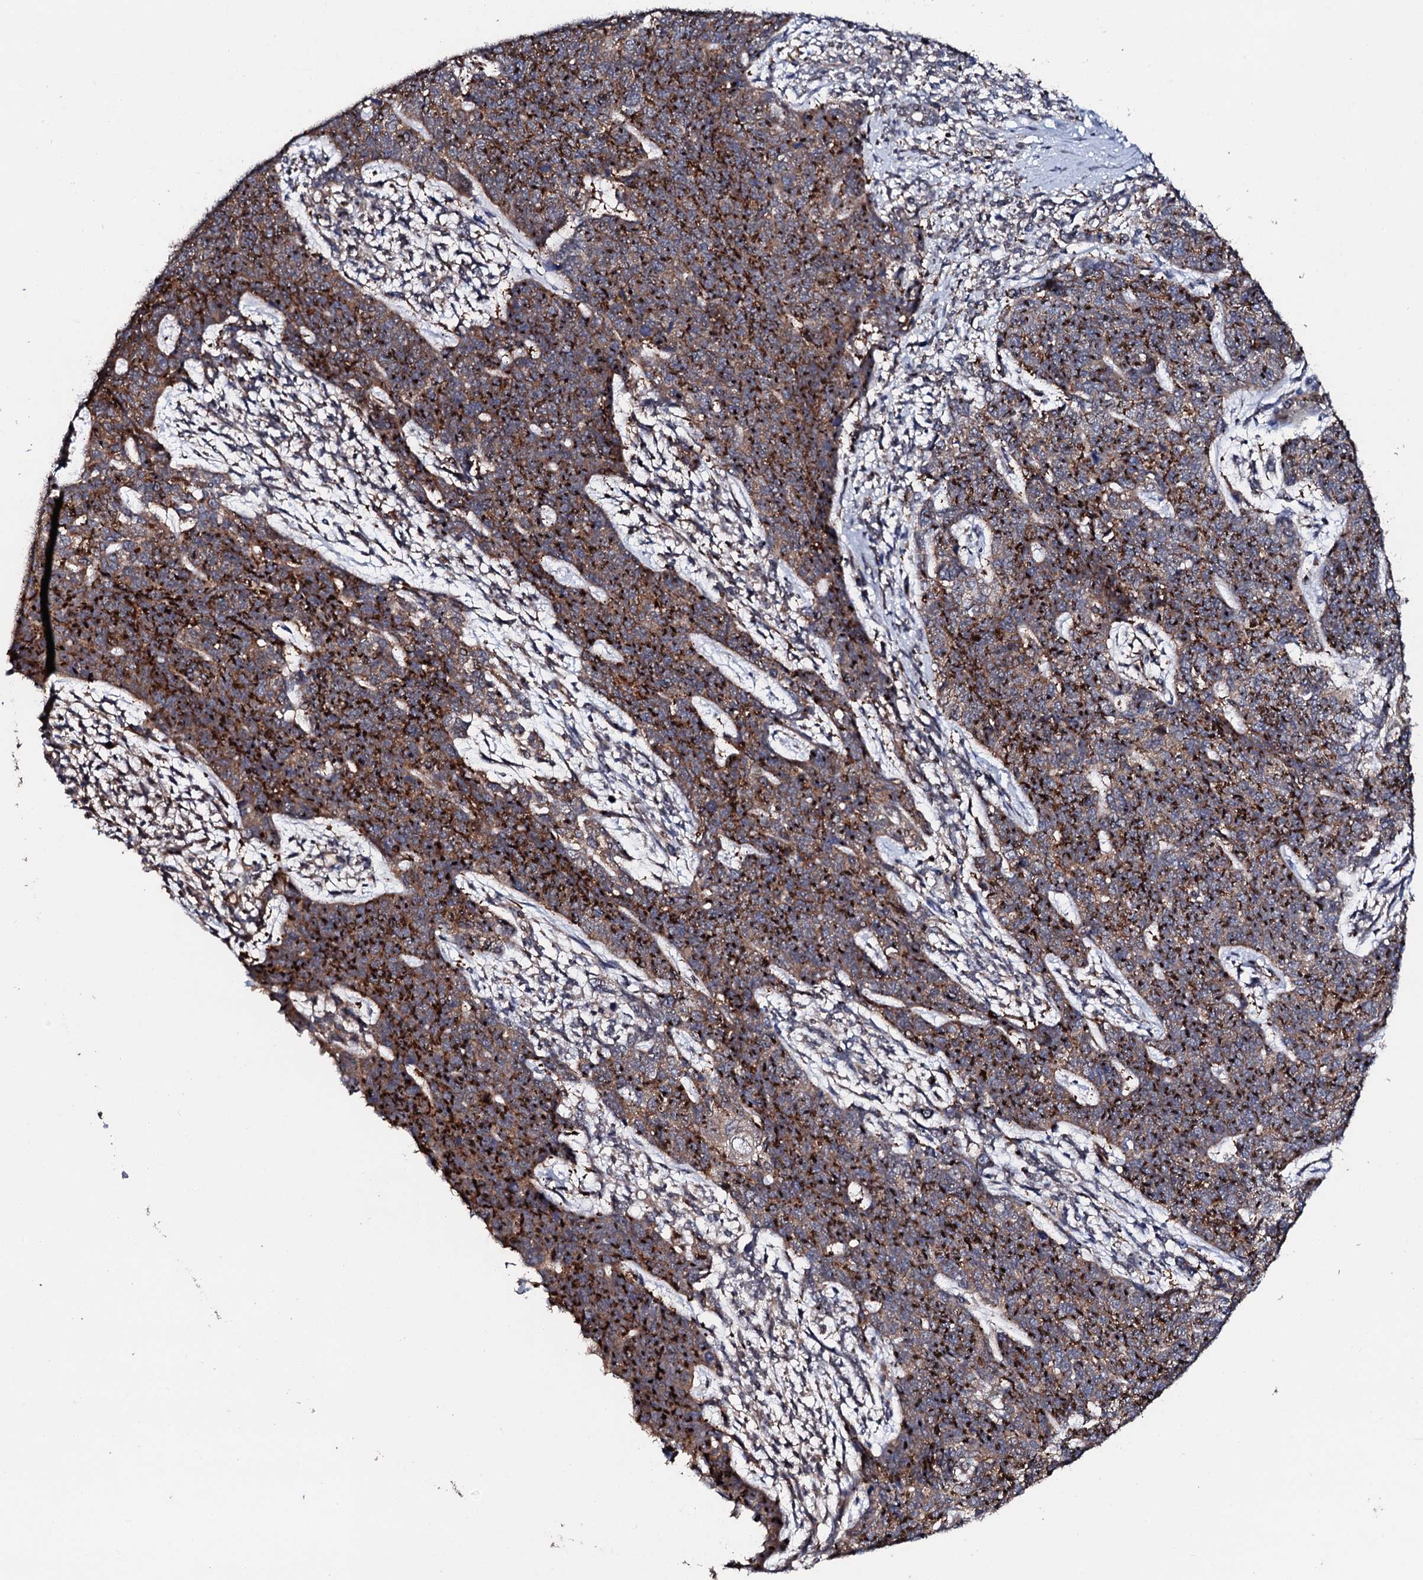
{"staining": {"intensity": "strong", "quantity": ">75%", "location": "cytoplasmic/membranous"}, "tissue": "cervical cancer", "cell_type": "Tumor cells", "image_type": "cancer", "snomed": [{"axis": "morphology", "description": "Squamous cell carcinoma, NOS"}, {"axis": "topography", "description": "Cervix"}], "caption": "Squamous cell carcinoma (cervical) stained with a protein marker shows strong staining in tumor cells.", "gene": "GTPBP4", "patient": {"sex": "female", "age": 63}}